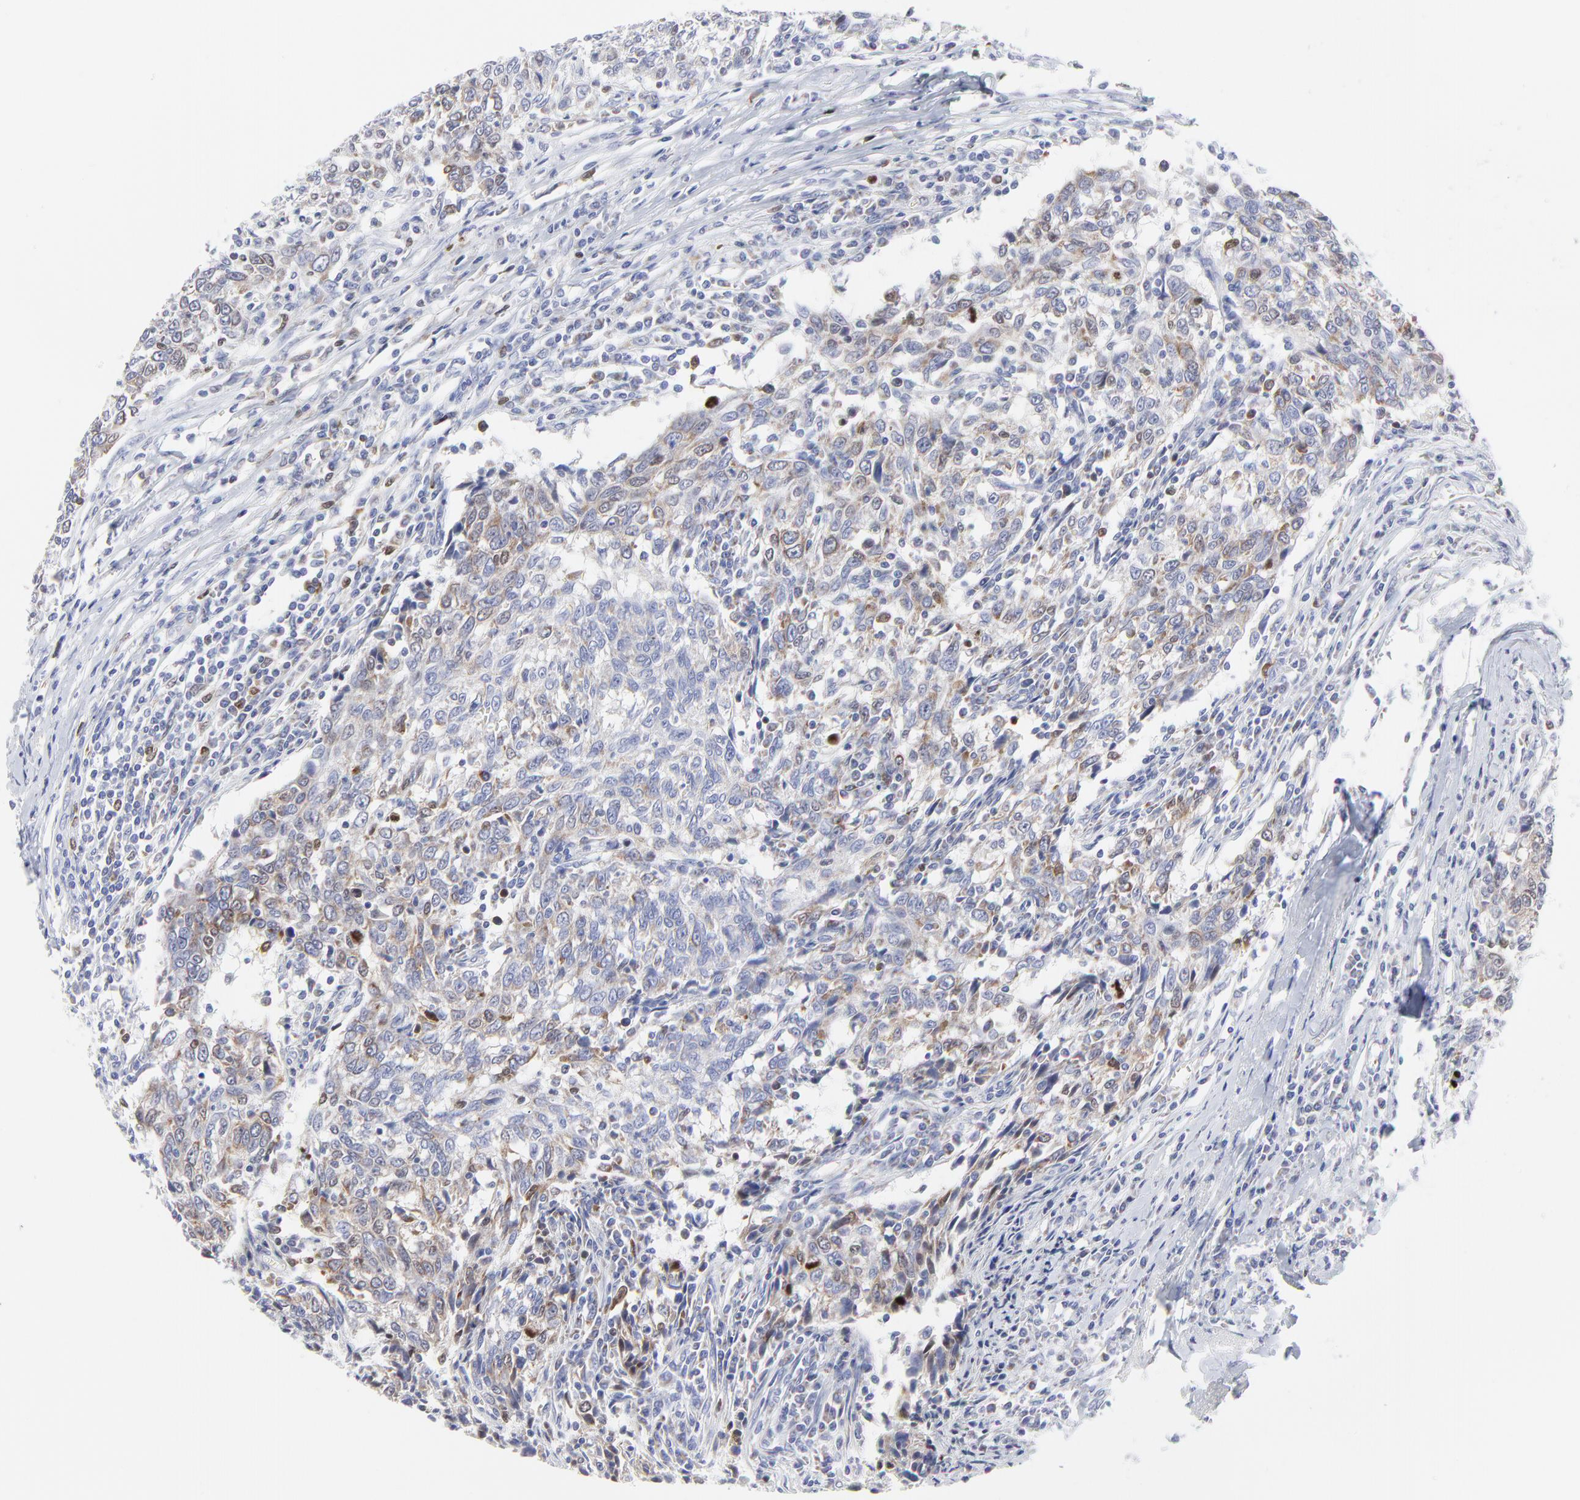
{"staining": {"intensity": "weak", "quantity": ">75%", "location": "cytoplasmic/membranous"}, "tissue": "breast cancer", "cell_type": "Tumor cells", "image_type": "cancer", "snomed": [{"axis": "morphology", "description": "Duct carcinoma"}, {"axis": "topography", "description": "Breast"}], "caption": "A histopathology image showing weak cytoplasmic/membranous positivity in approximately >75% of tumor cells in breast cancer, as visualized by brown immunohistochemical staining.", "gene": "NCAPH", "patient": {"sex": "female", "age": 50}}